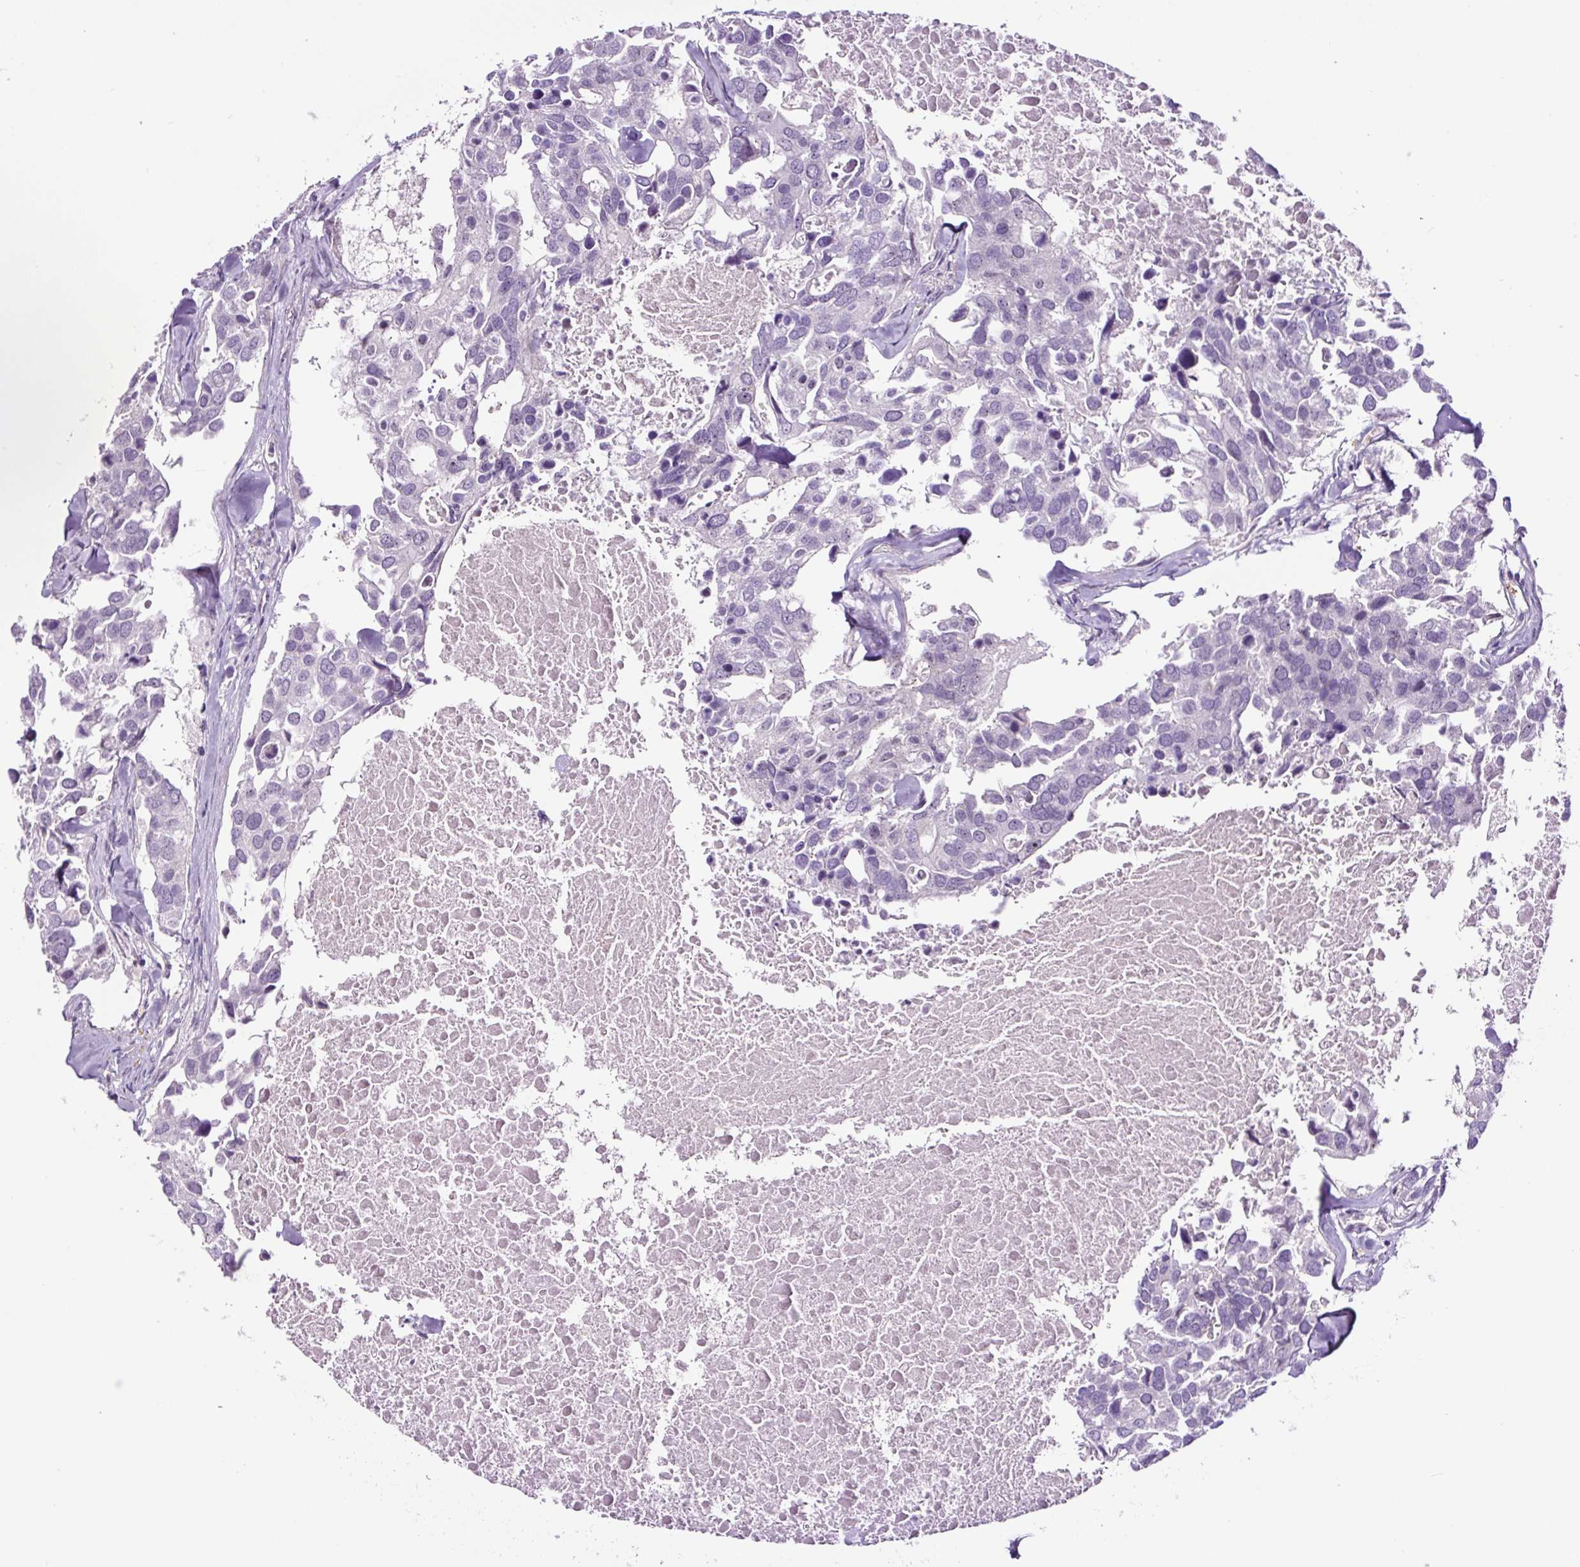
{"staining": {"intensity": "negative", "quantity": "none", "location": "none"}, "tissue": "breast cancer", "cell_type": "Tumor cells", "image_type": "cancer", "snomed": [{"axis": "morphology", "description": "Duct carcinoma"}, {"axis": "topography", "description": "Breast"}], "caption": "High magnification brightfield microscopy of intraductal carcinoma (breast) stained with DAB (3,3'-diaminobenzidine) (brown) and counterstained with hematoxylin (blue): tumor cells show no significant staining.", "gene": "NOM1", "patient": {"sex": "female", "age": 83}}